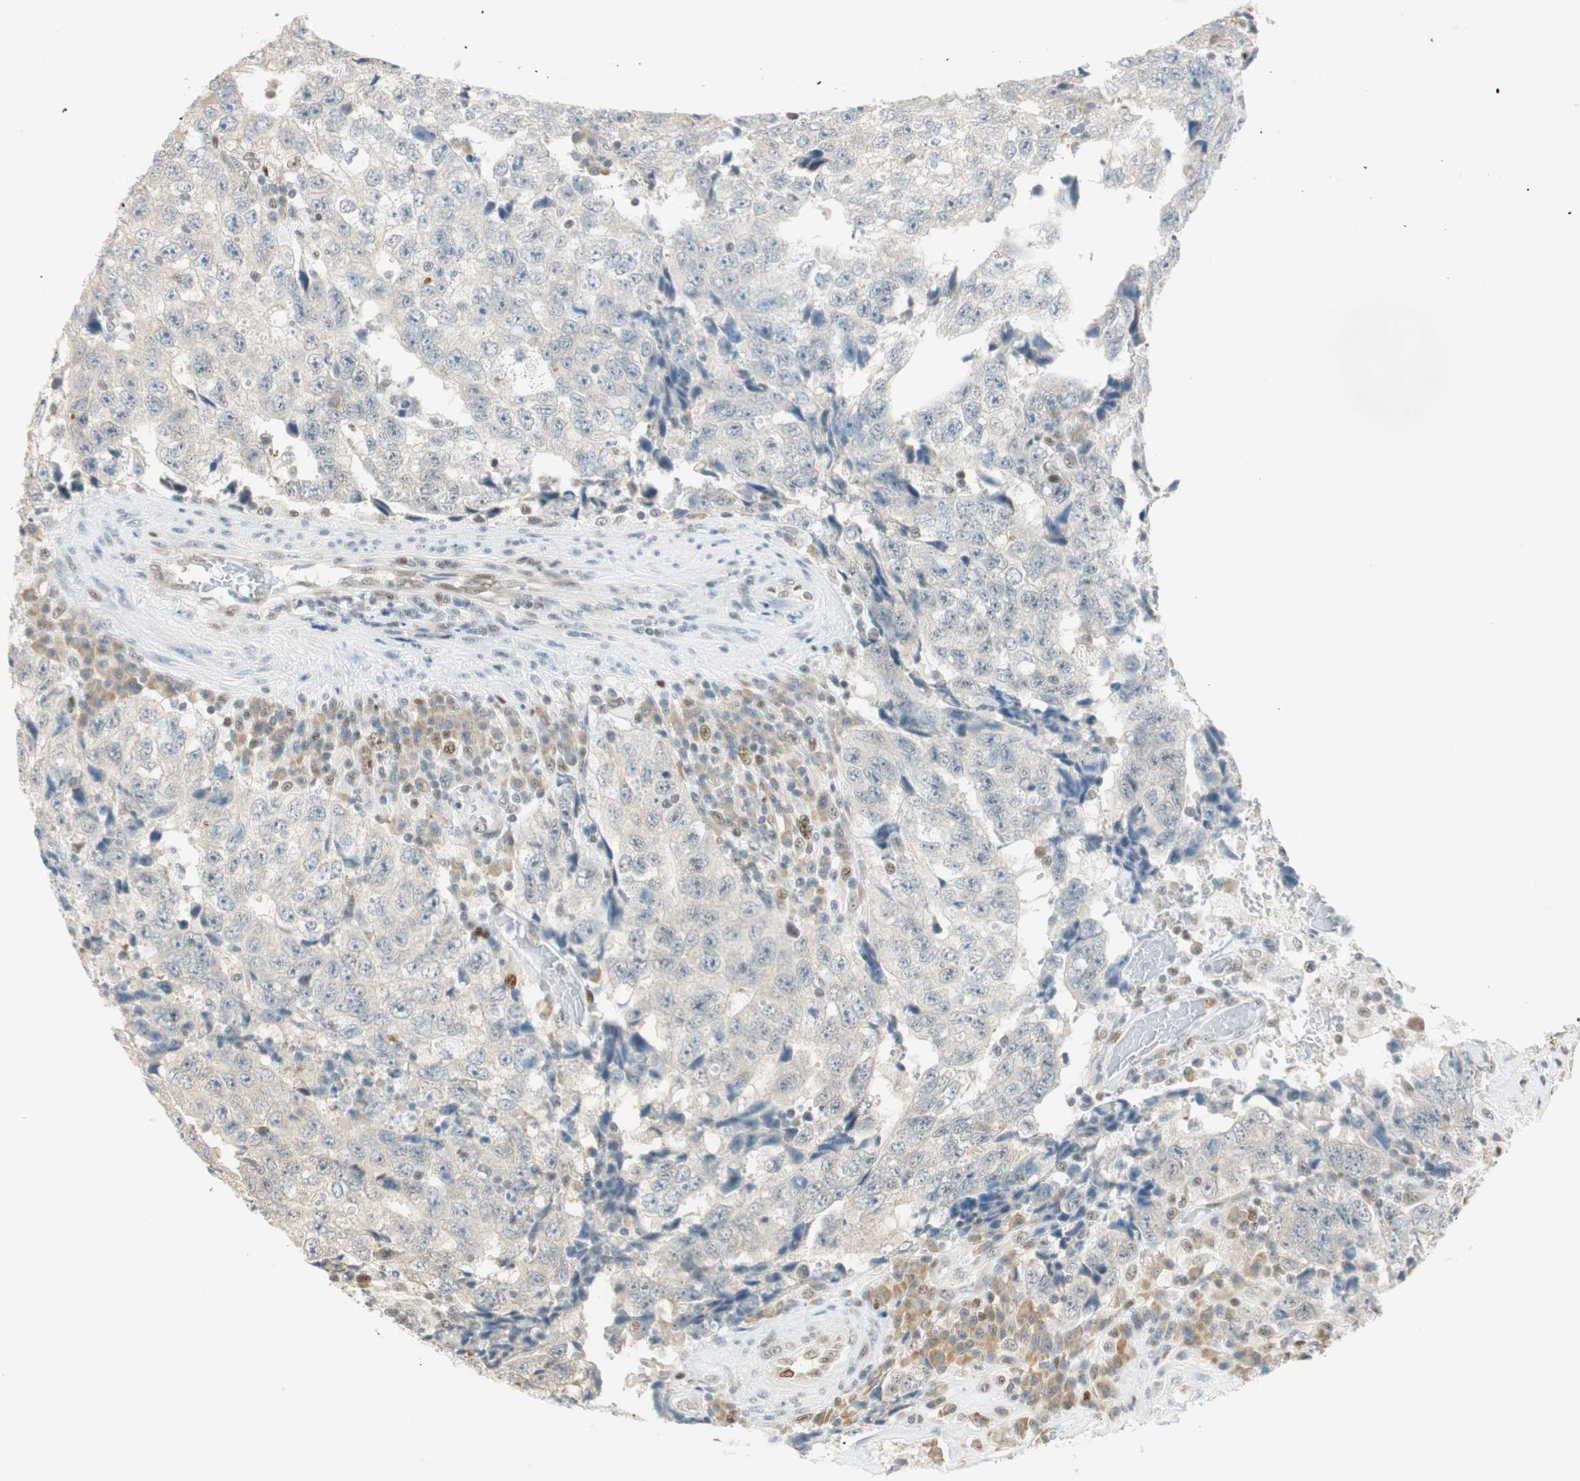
{"staining": {"intensity": "negative", "quantity": "none", "location": "none"}, "tissue": "testis cancer", "cell_type": "Tumor cells", "image_type": "cancer", "snomed": [{"axis": "morphology", "description": "Necrosis, NOS"}, {"axis": "morphology", "description": "Carcinoma, Embryonal, NOS"}, {"axis": "topography", "description": "Testis"}], "caption": "Tumor cells are negative for protein expression in human testis cancer.", "gene": "MSX2", "patient": {"sex": "male", "age": 19}}